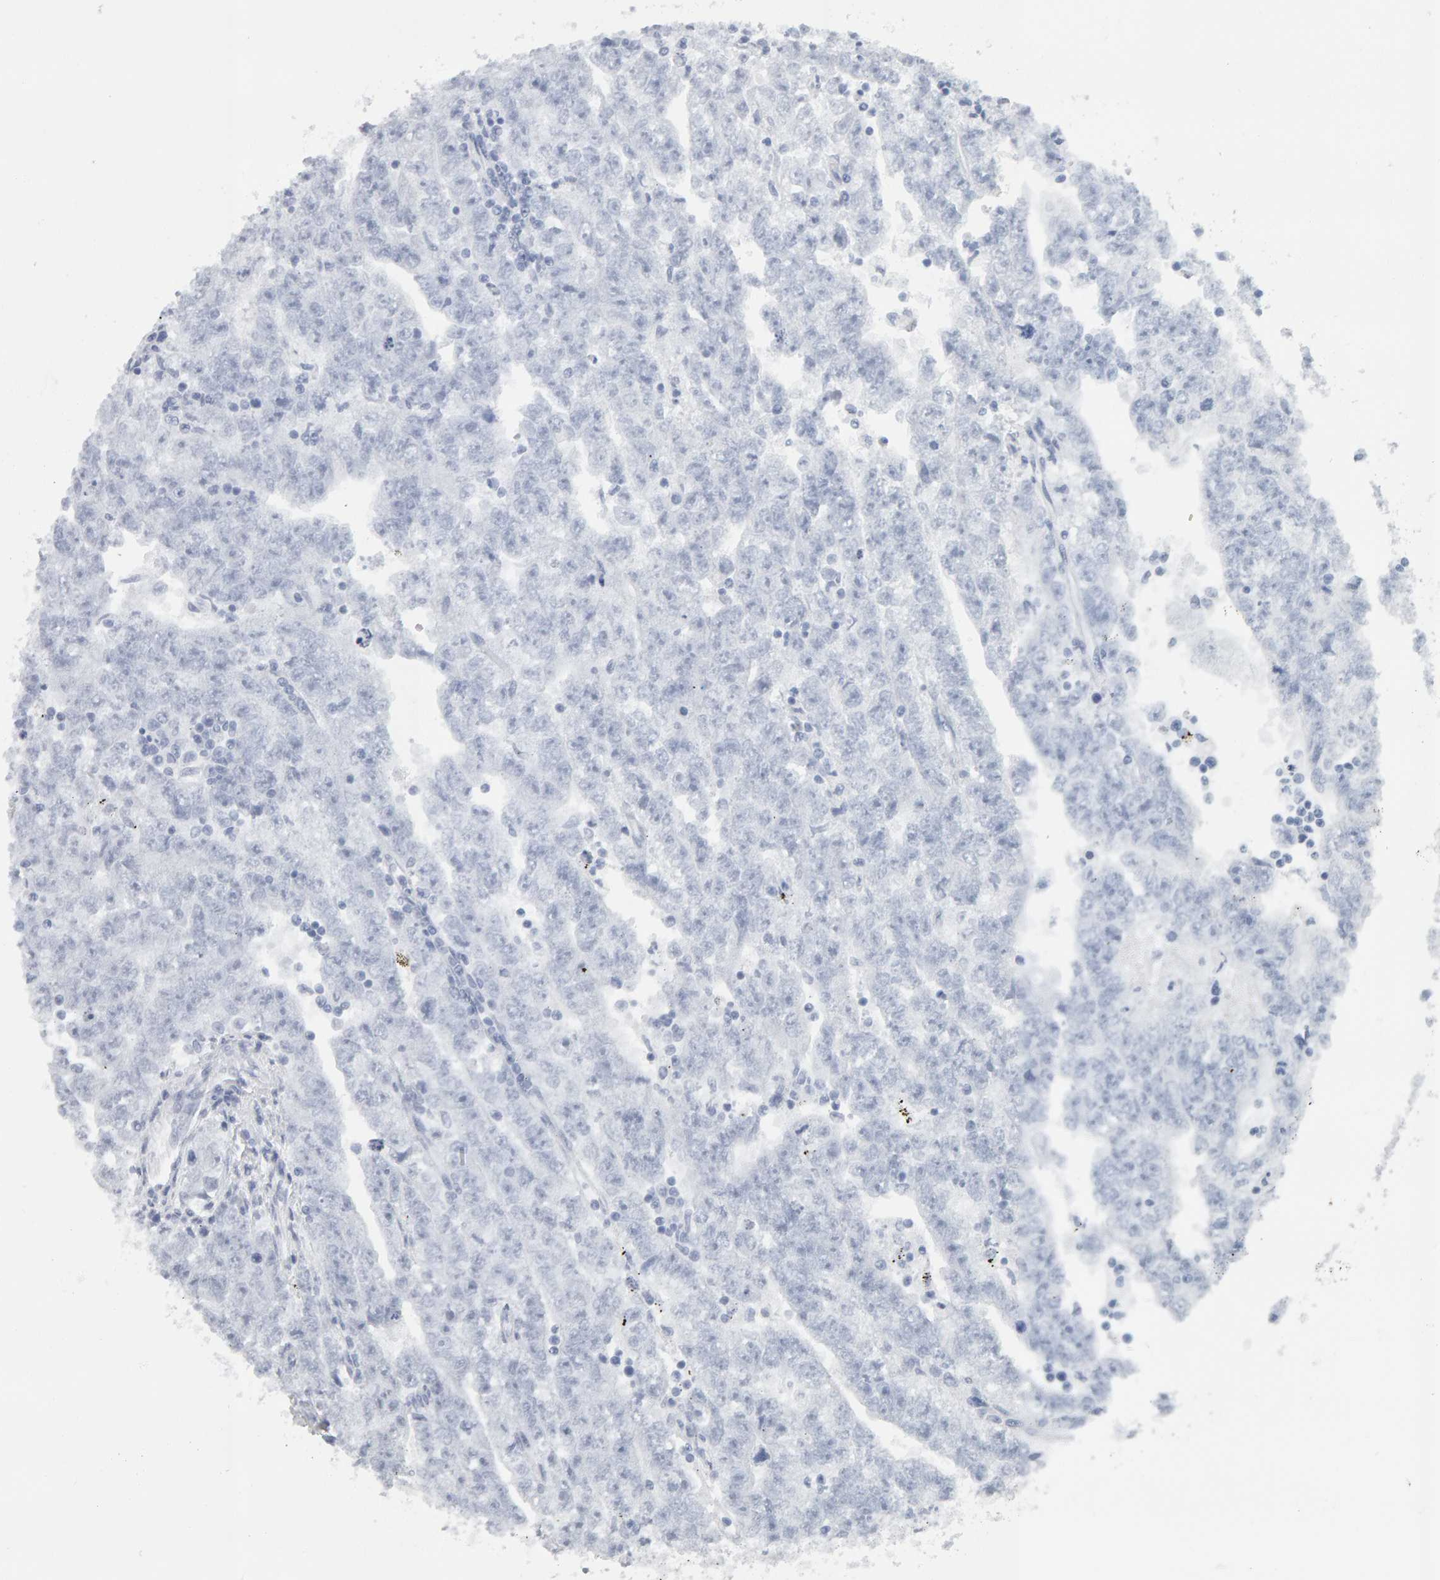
{"staining": {"intensity": "negative", "quantity": "none", "location": "none"}, "tissue": "testis cancer", "cell_type": "Tumor cells", "image_type": "cancer", "snomed": [{"axis": "morphology", "description": "Carcinoma, Embryonal, NOS"}, {"axis": "topography", "description": "Testis"}], "caption": "Immunohistochemical staining of testis embryonal carcinoma exhibits no significant positivity in tumor cells.", "gene": "SPACA3", "patient": {"sex": "male", "age": 25}}